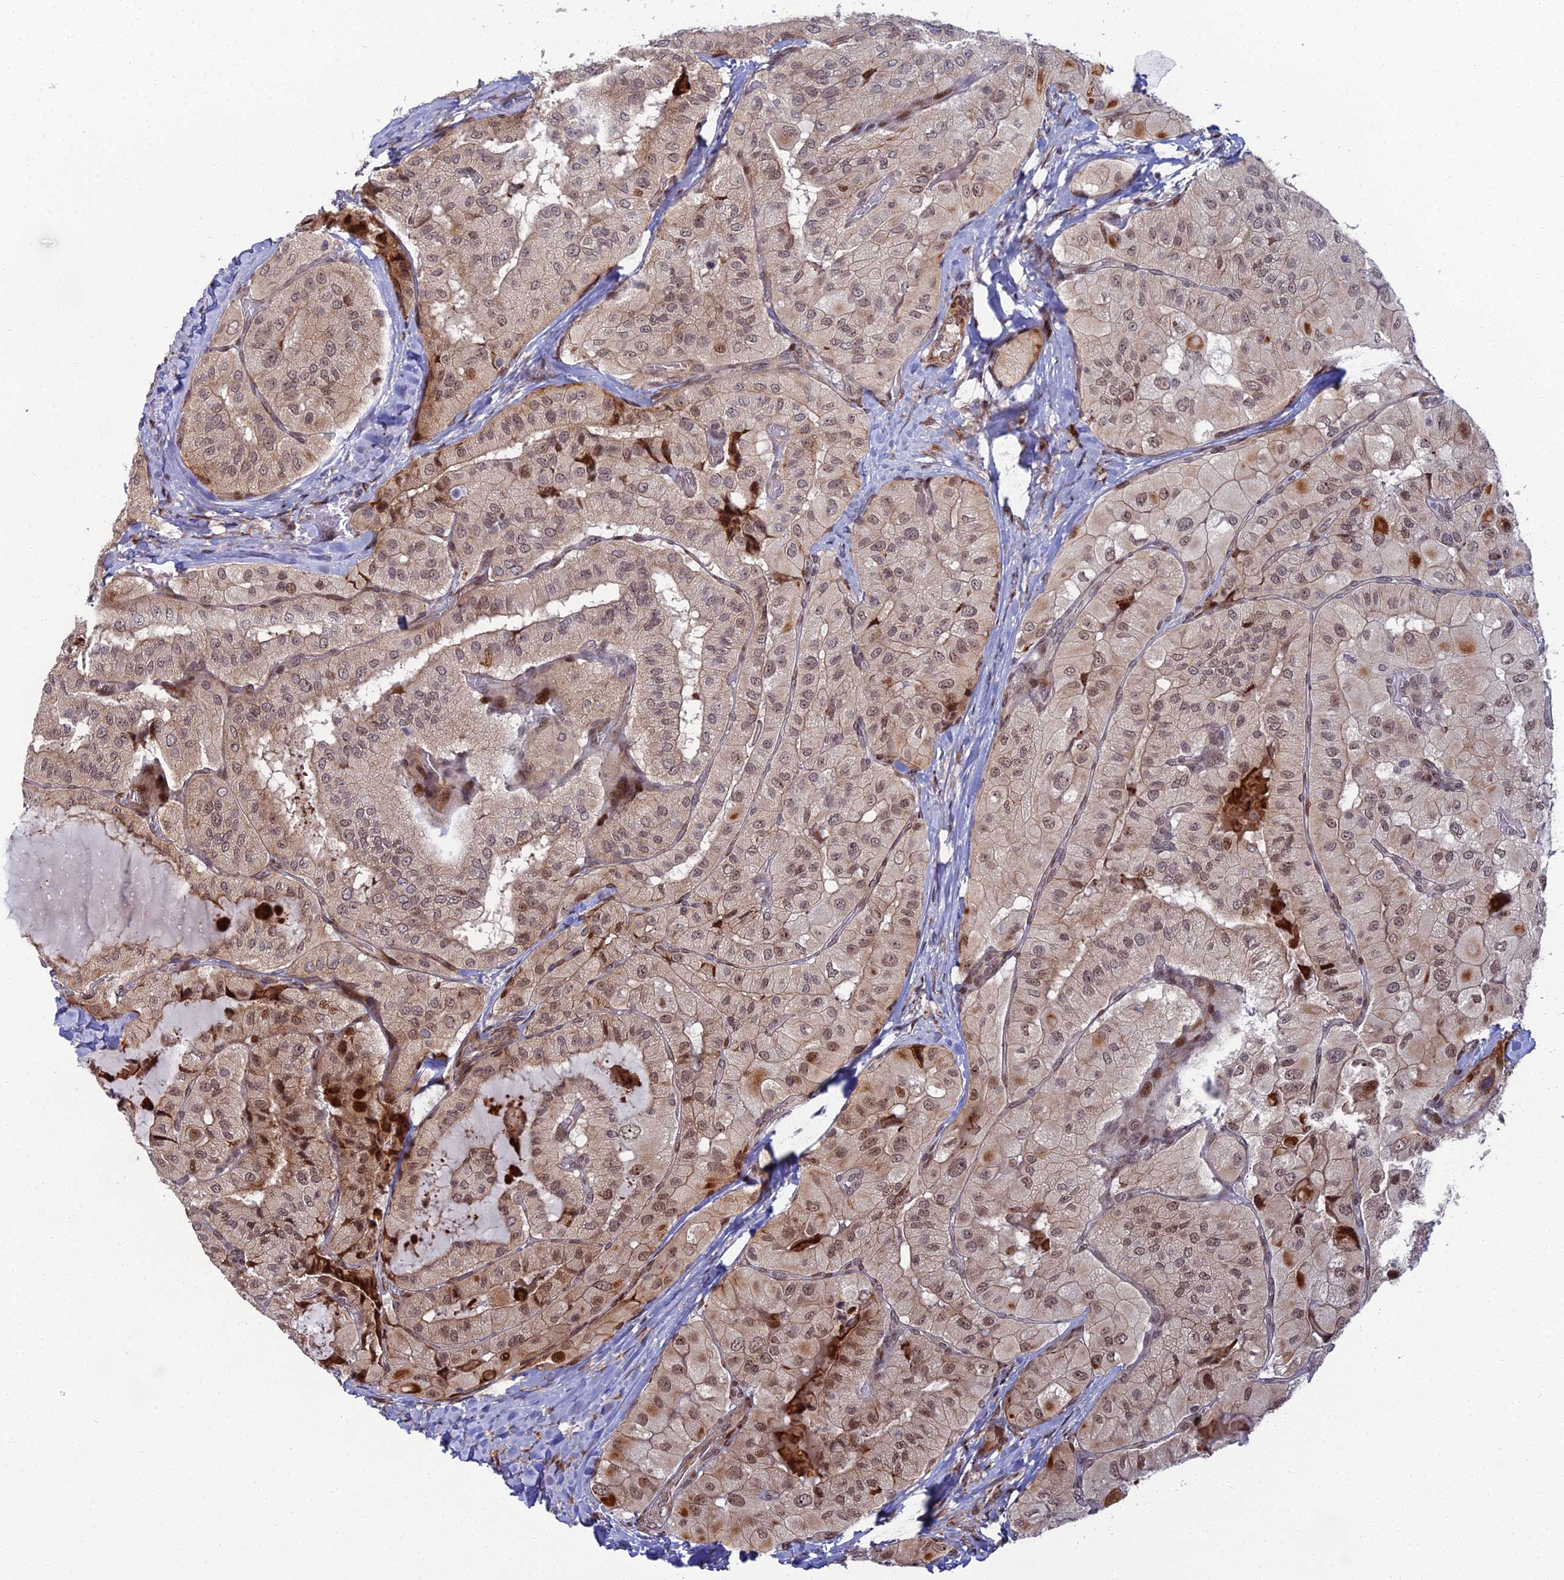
{"staining": {"intensity": "moderate", "quantity": ">75%", "location": "cytoplasmic/membranous,nuclear"}, "tissue": "thyroid cancer", "cell_type": "Tumor cells", "image_type": "cancer", "snomed": [{"axis": "morphology", "description": "Normal tissue, NOS"}, {"axis": "morphology", "description": "Papillary adenocarcinoma, NOS"}, {"axis": "topography", "description": "Thyroid gland"}], "caption": "Thyroid cancer tissue shows moderate cytoplasmic/membranous and nuclear expression in approximately >75% of tumor cells", "gene": "ZNF668", "patient": {"sex": "female", "age": 59}}